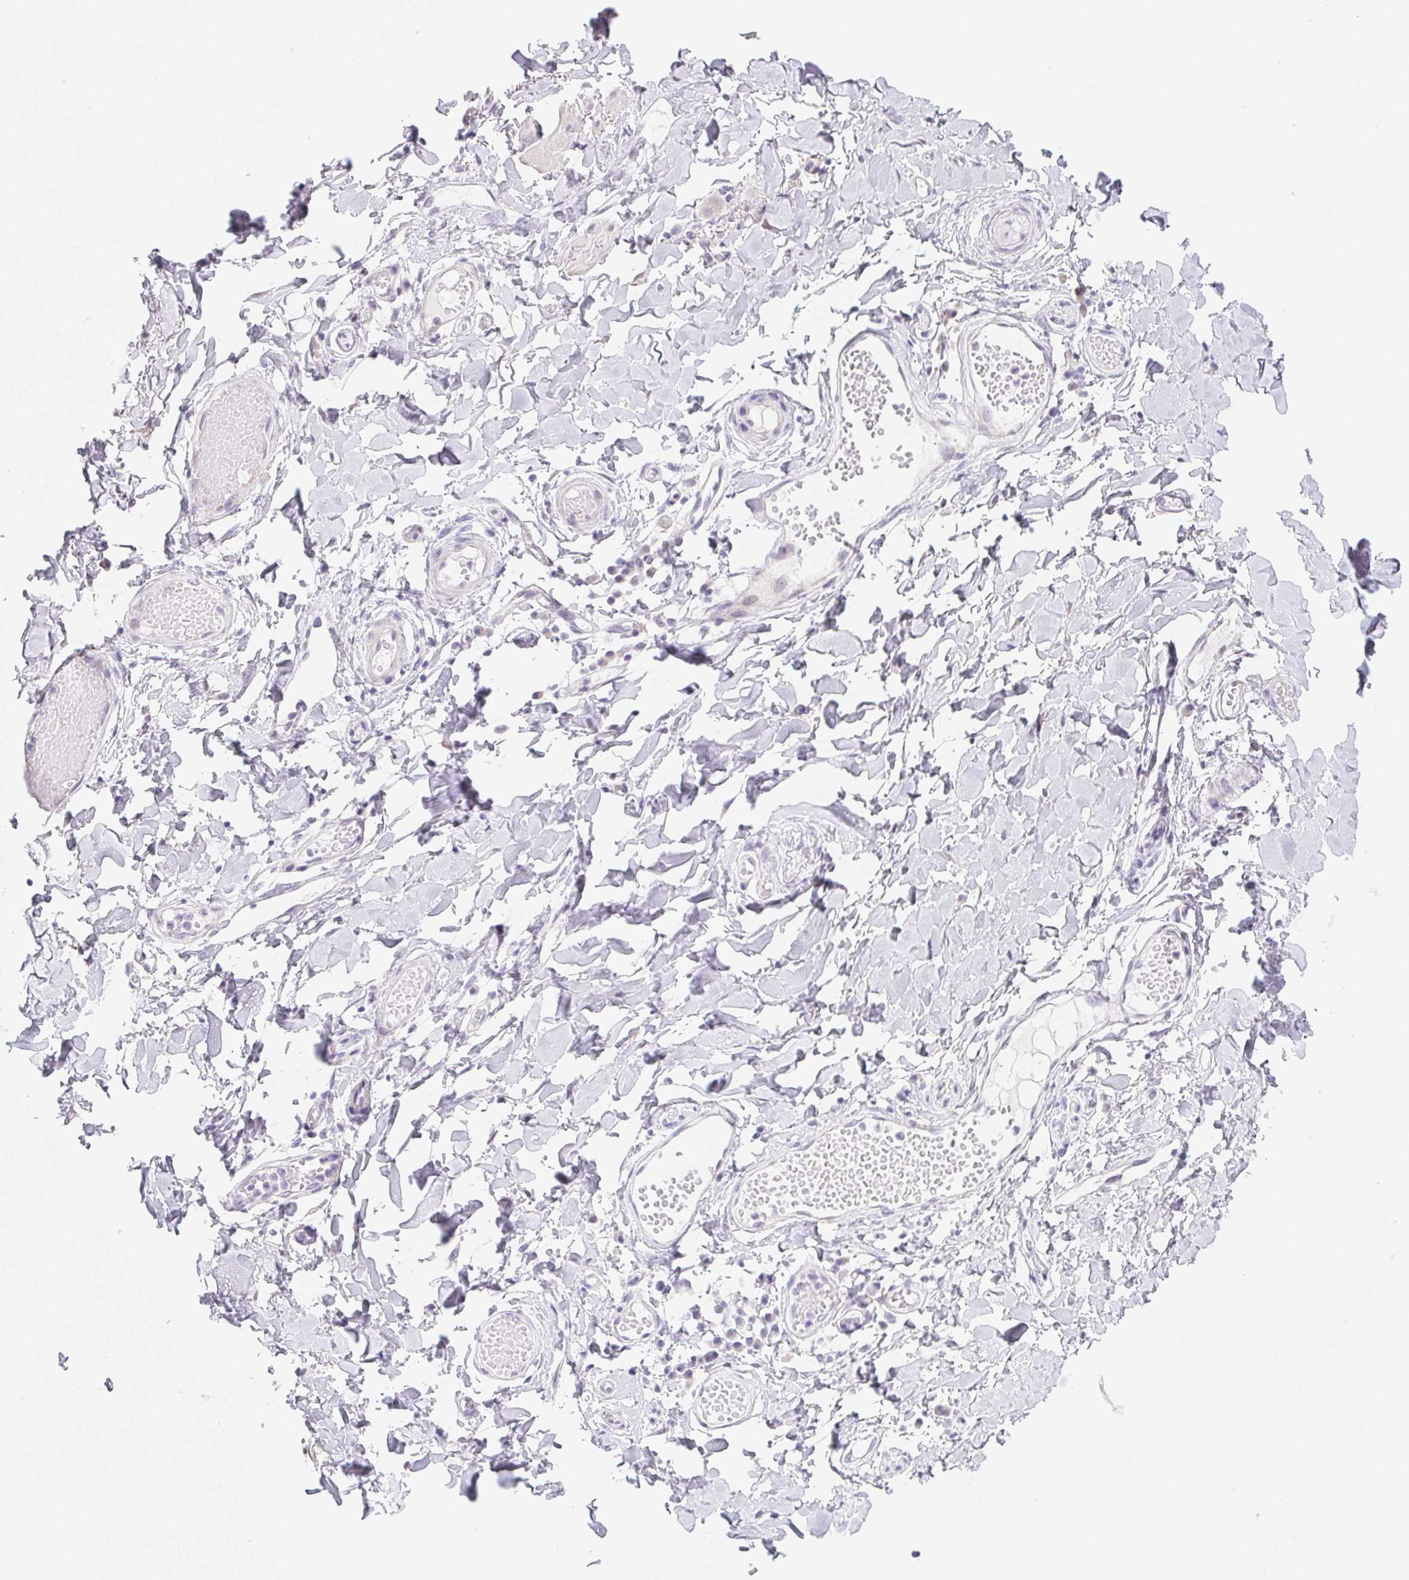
{"staining": {"intensity": "negative", "quantity": "none", "location": "none"}, "tissue": "adipose tissue", "cell_type": "Adipocytes", "image_type": "normal", "snomed": [{"axis": "morphology", "description": "Normal tissue, NOS"}, {"axis": "topography", "description": "Anal"}, {"axis": "topography", "description": "Peripheral nerve tissue"}], "caption": "Photomicrograph shows no significant protein expression in adipocytes of normal adipose tissue.", "gene": "ZBBX", "patient": {"sex": "male", "age": 78}}